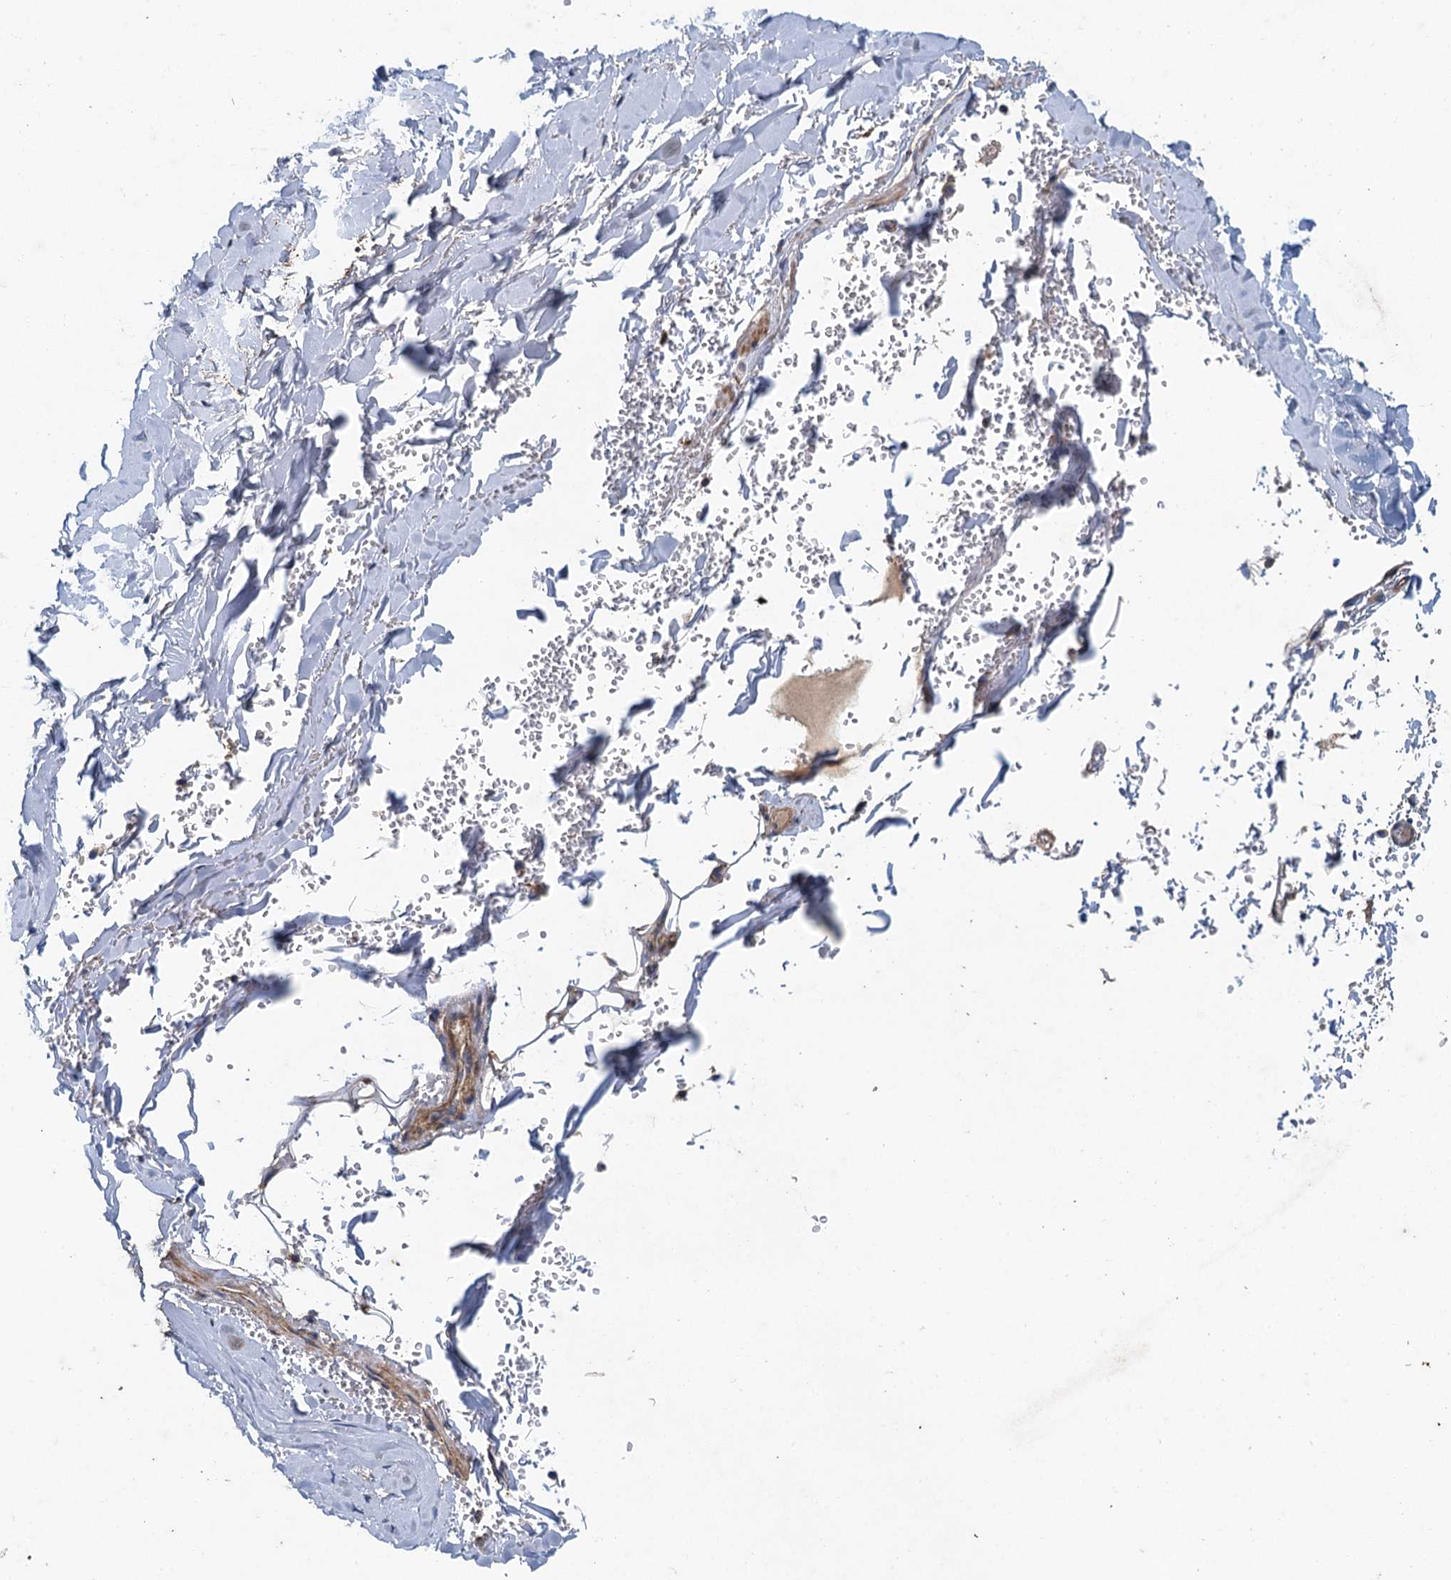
{"staining": {"intensity": "weak", "quantity": "<25%", "location": "cytoplasmic/membranous"}, "tissue": "adipose tissue", "cell_type": "Adipocytes", "image_type": "normal", "snomed": [{"axis": "morphology", "description": "Normal tissue, NOS"}, {"axis": "topography", "description": "Cartilage tissue"}], "caption": "Adipose tissue stained for a protein using IHC demonstrates no expression adipocytes.", "gene": "BCS1L", "patient": {"sex": "female", "age": 63}}